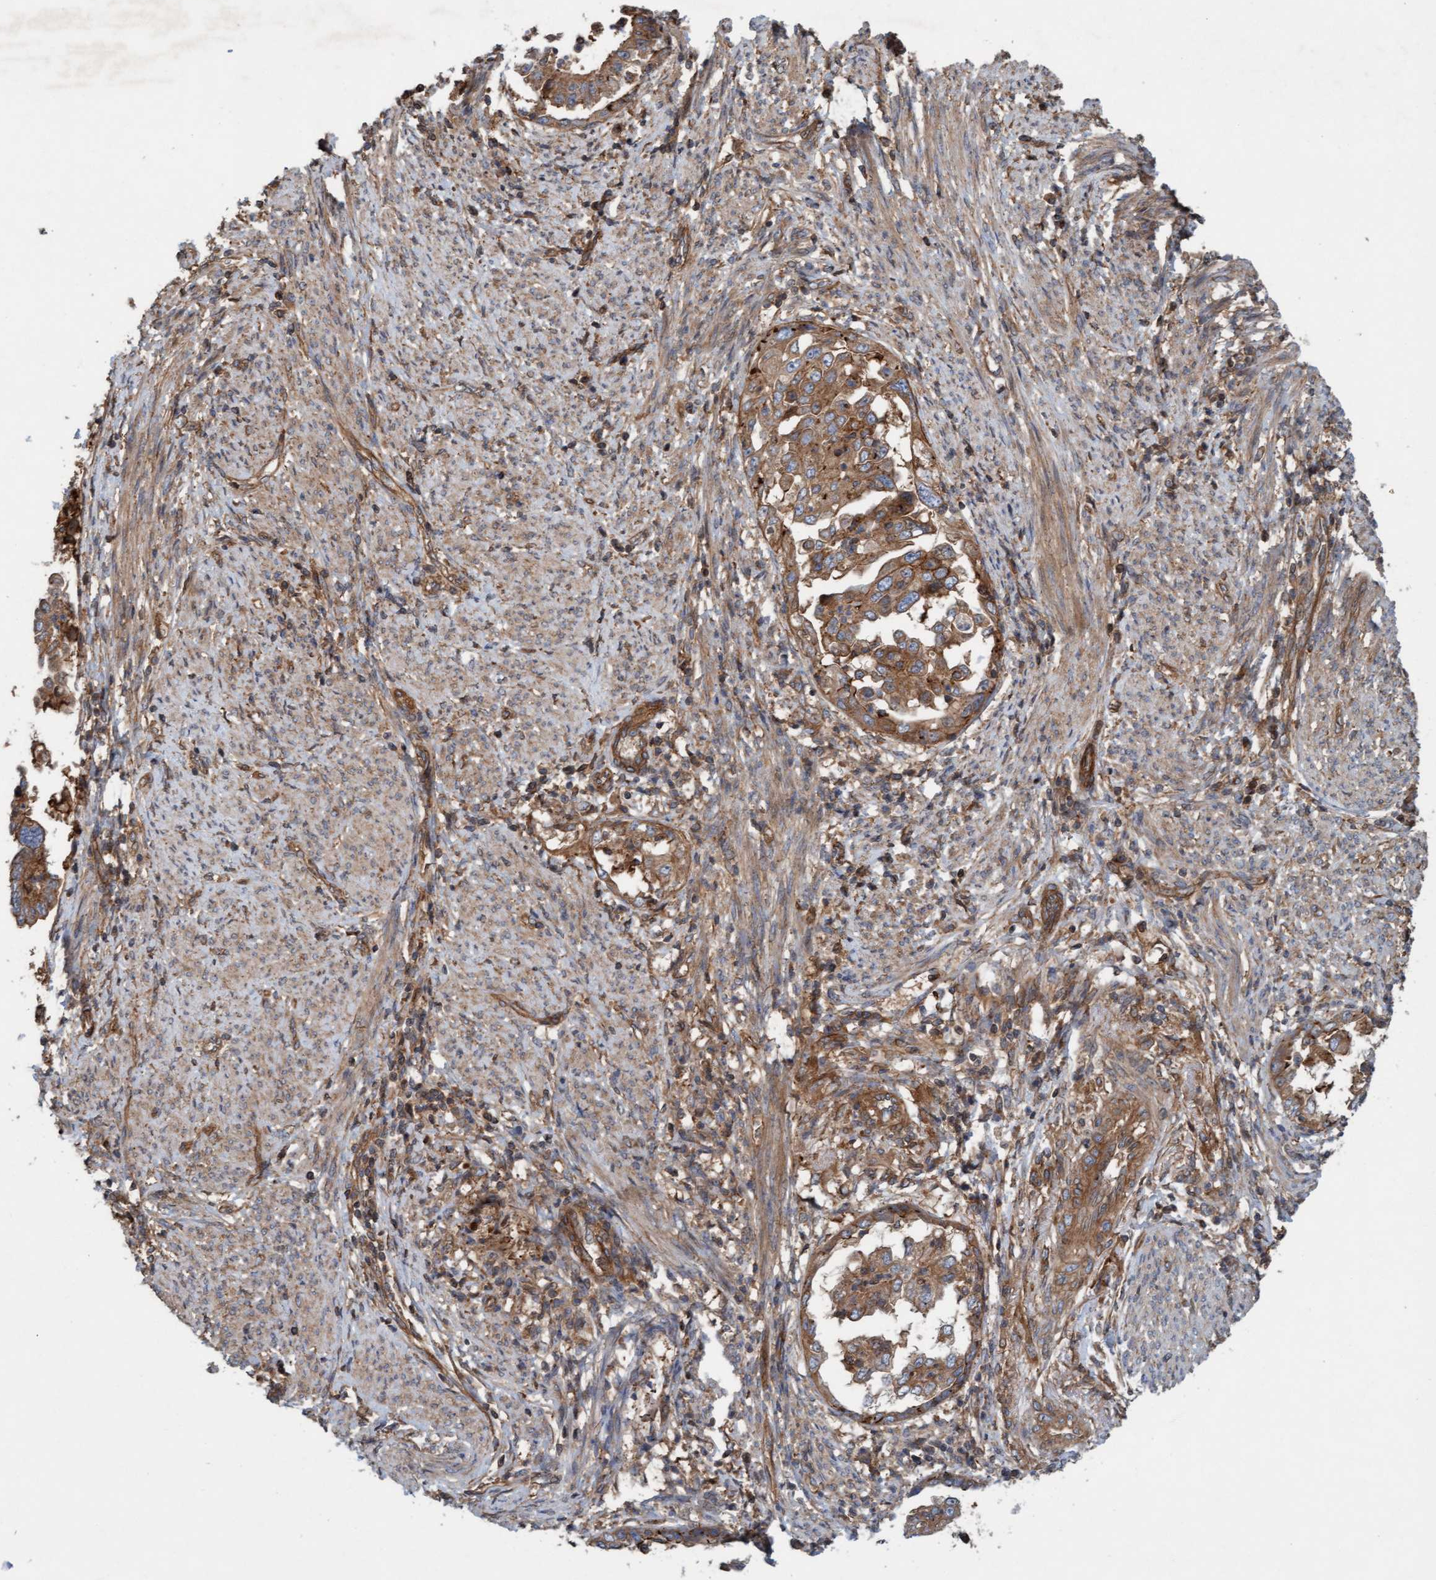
{"staining": {"intensity": "strong", "quantity": ">75%", "location": "cytoplasmic/membranous"}, "tissue": "endometrial cancer", "cell_type": "Tumor cells", "image_type": "cancer", "snomed": [{"axis": "morphology", "description": "Adenocarcinoma, NOS"}, {"axis": "topography", "description": "Endometrium"}], "caption": "A photomicrograph of human adenocarcinoma (endometrial) stained for a protein shows strong cytoplasmic/membranous brown staining in tumor cells. (Brightfield microscopy of DAB IHC at high magnification).", "gene": "ERAL1", "patient": {"sex": "female", "age": 85}}